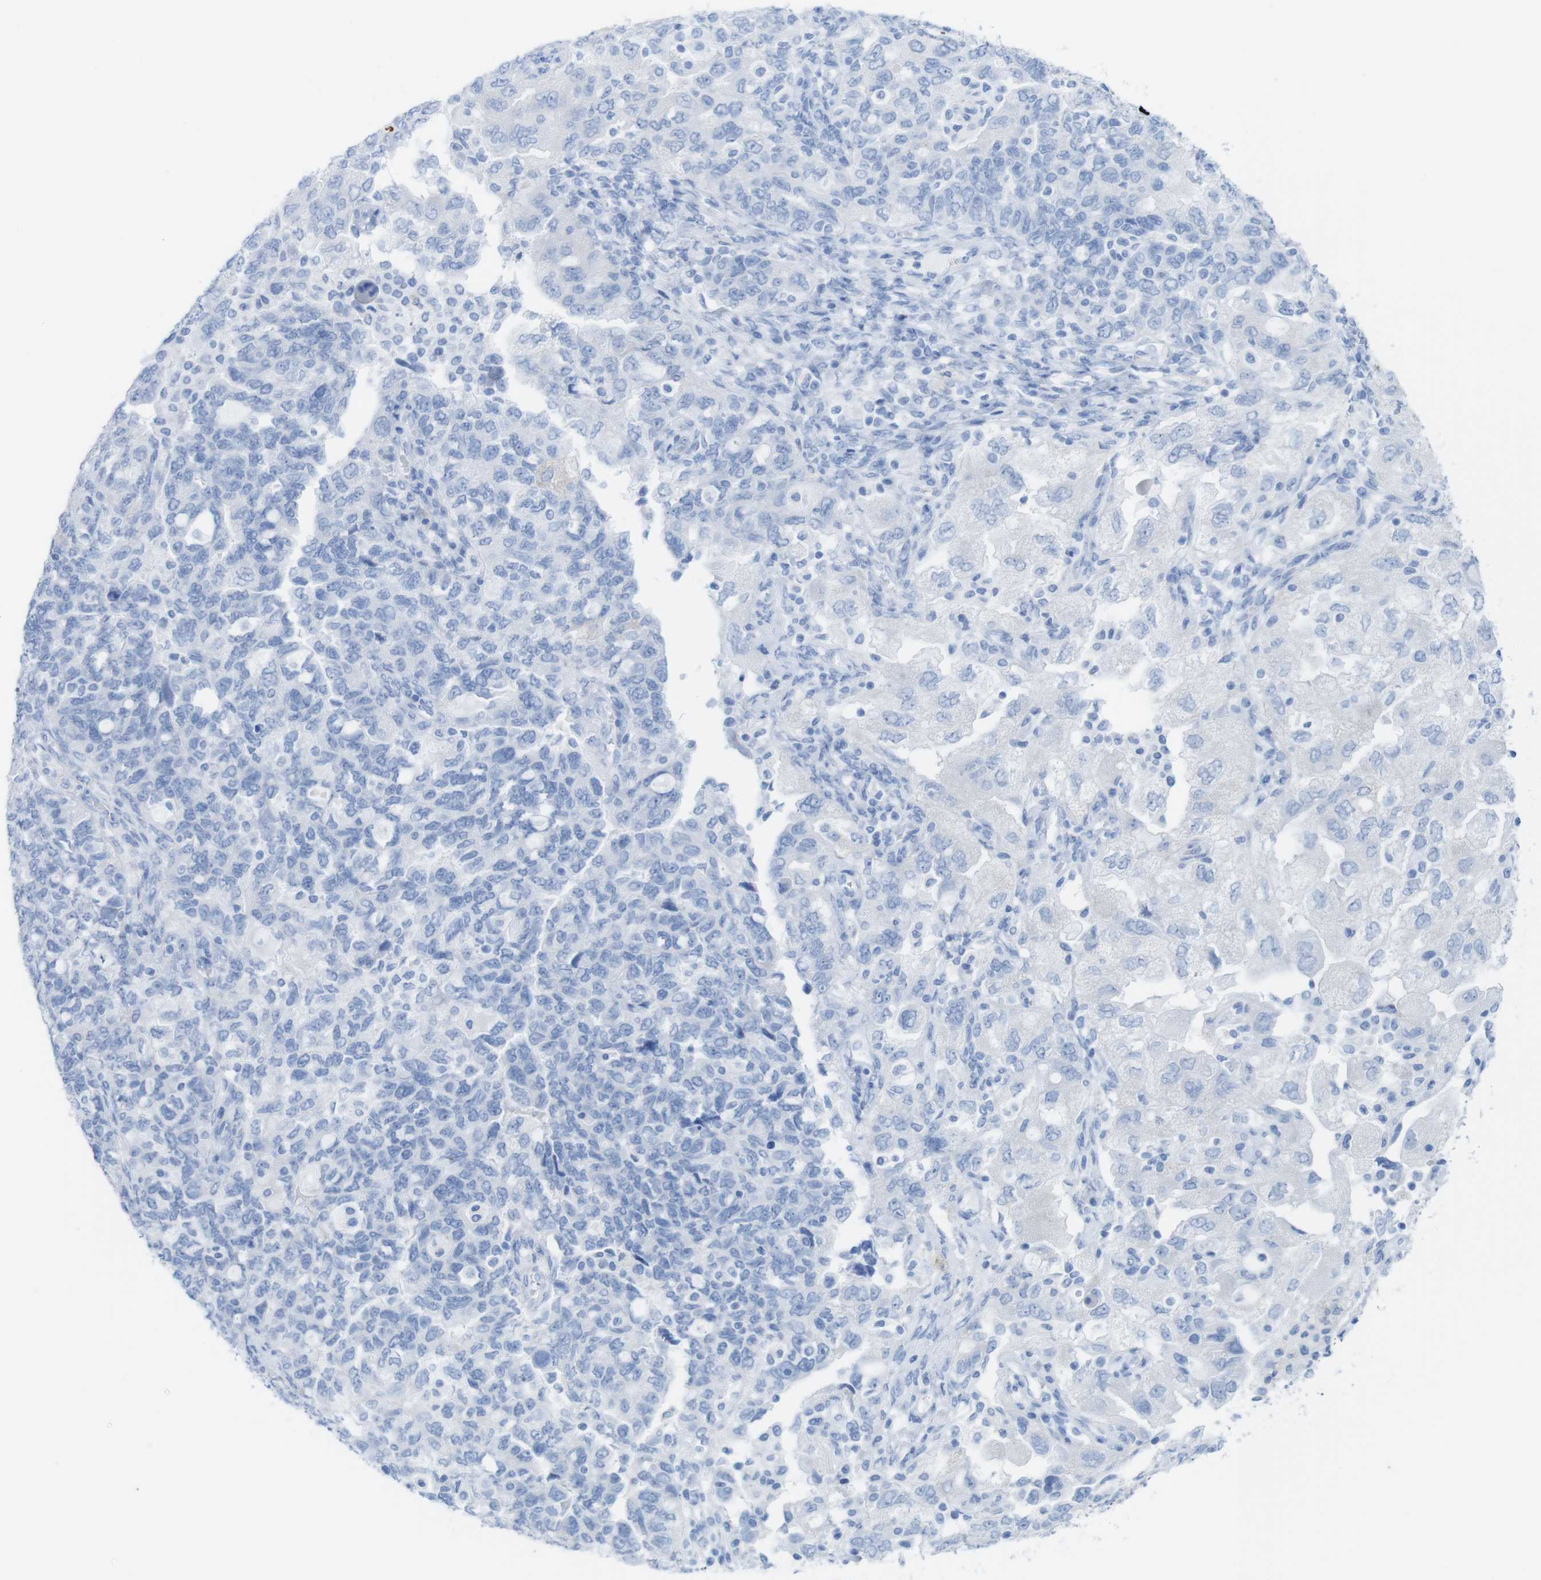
{"staining": {"intensity": "negative", "quantity": "none", "location": "none"}, "tissue": "ovarian cancer", "cell_type": "Tumor cells", "image_type": "cancer", "snomed": [{"axis": "morphology", "description": "Carcinoma, NOS"}, {"axis": "morphology", "description": "Cystadenocarcinoma, serous, NOS"}, {"axis": "topography", "description": "Ovary"}], "caption": "Tumor cells show no significant protein expression in serous cystadenocarcinoma (ovarian).", "gene": "MYH7", "patient": {"sex": "female", "age": 69}}